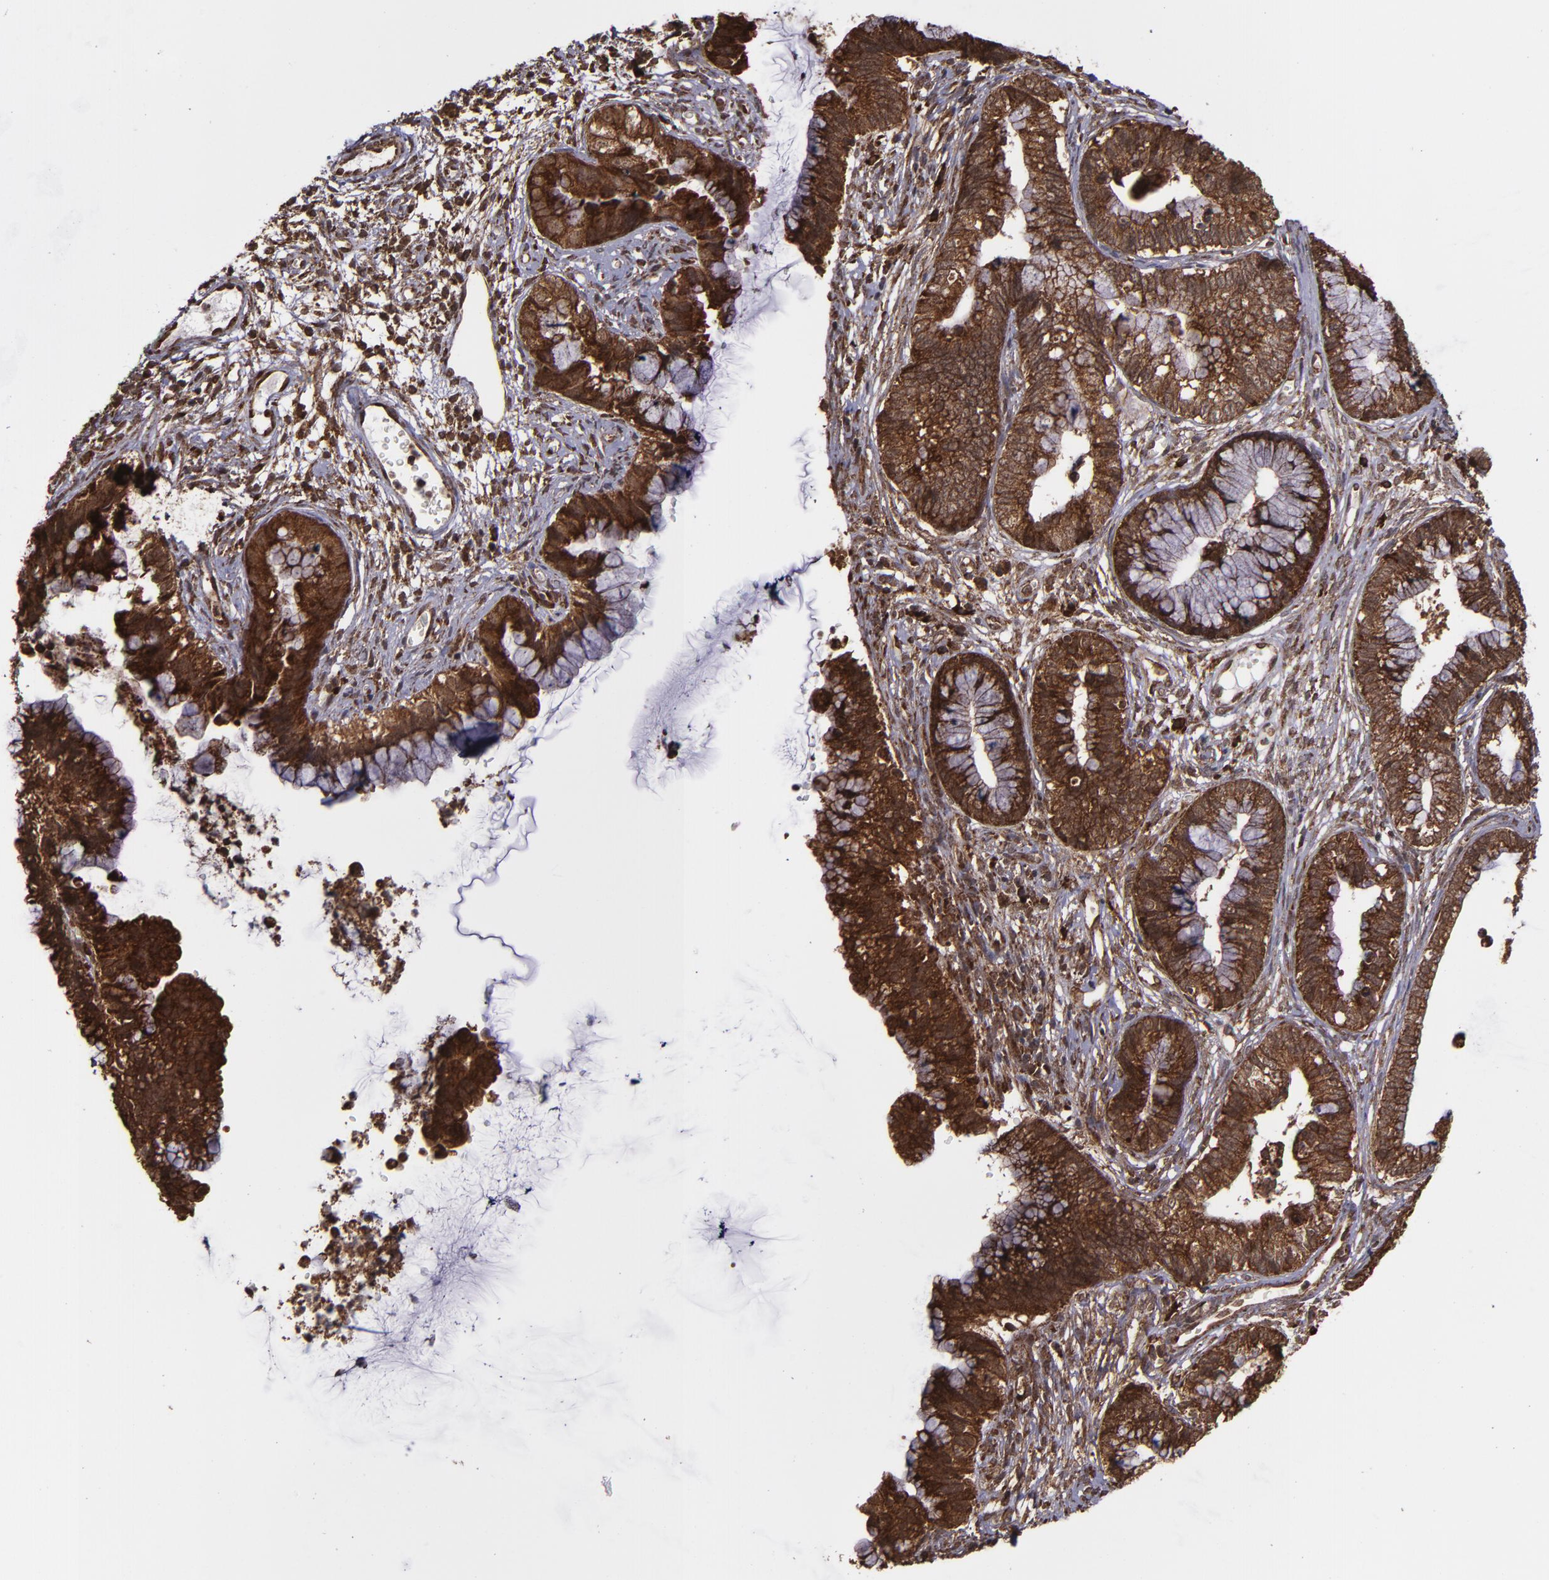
{"staining": {"intensity": "strong", "quantity": ">75%", "location": "cytoplasmic/membranous,nuclear"}, "tissue": "cervical cancer", "cell_type": "Tumor cells", "image_type": "cancer", "snomed": [{"axis": "morphology", "description": "Adenocarcinoma, NOS"}, {"axis": "topography", "description": "Cervix"}], "caption": "Brown immunohistochemical staining in adenocarcinoma (cervical) reveals strong cytoplasmic/membranous and nuclear positivity in about >75% of tumor cells.", "gene": "EIF4ENIF1", "patient": {"sex": "female", "age": 44}}